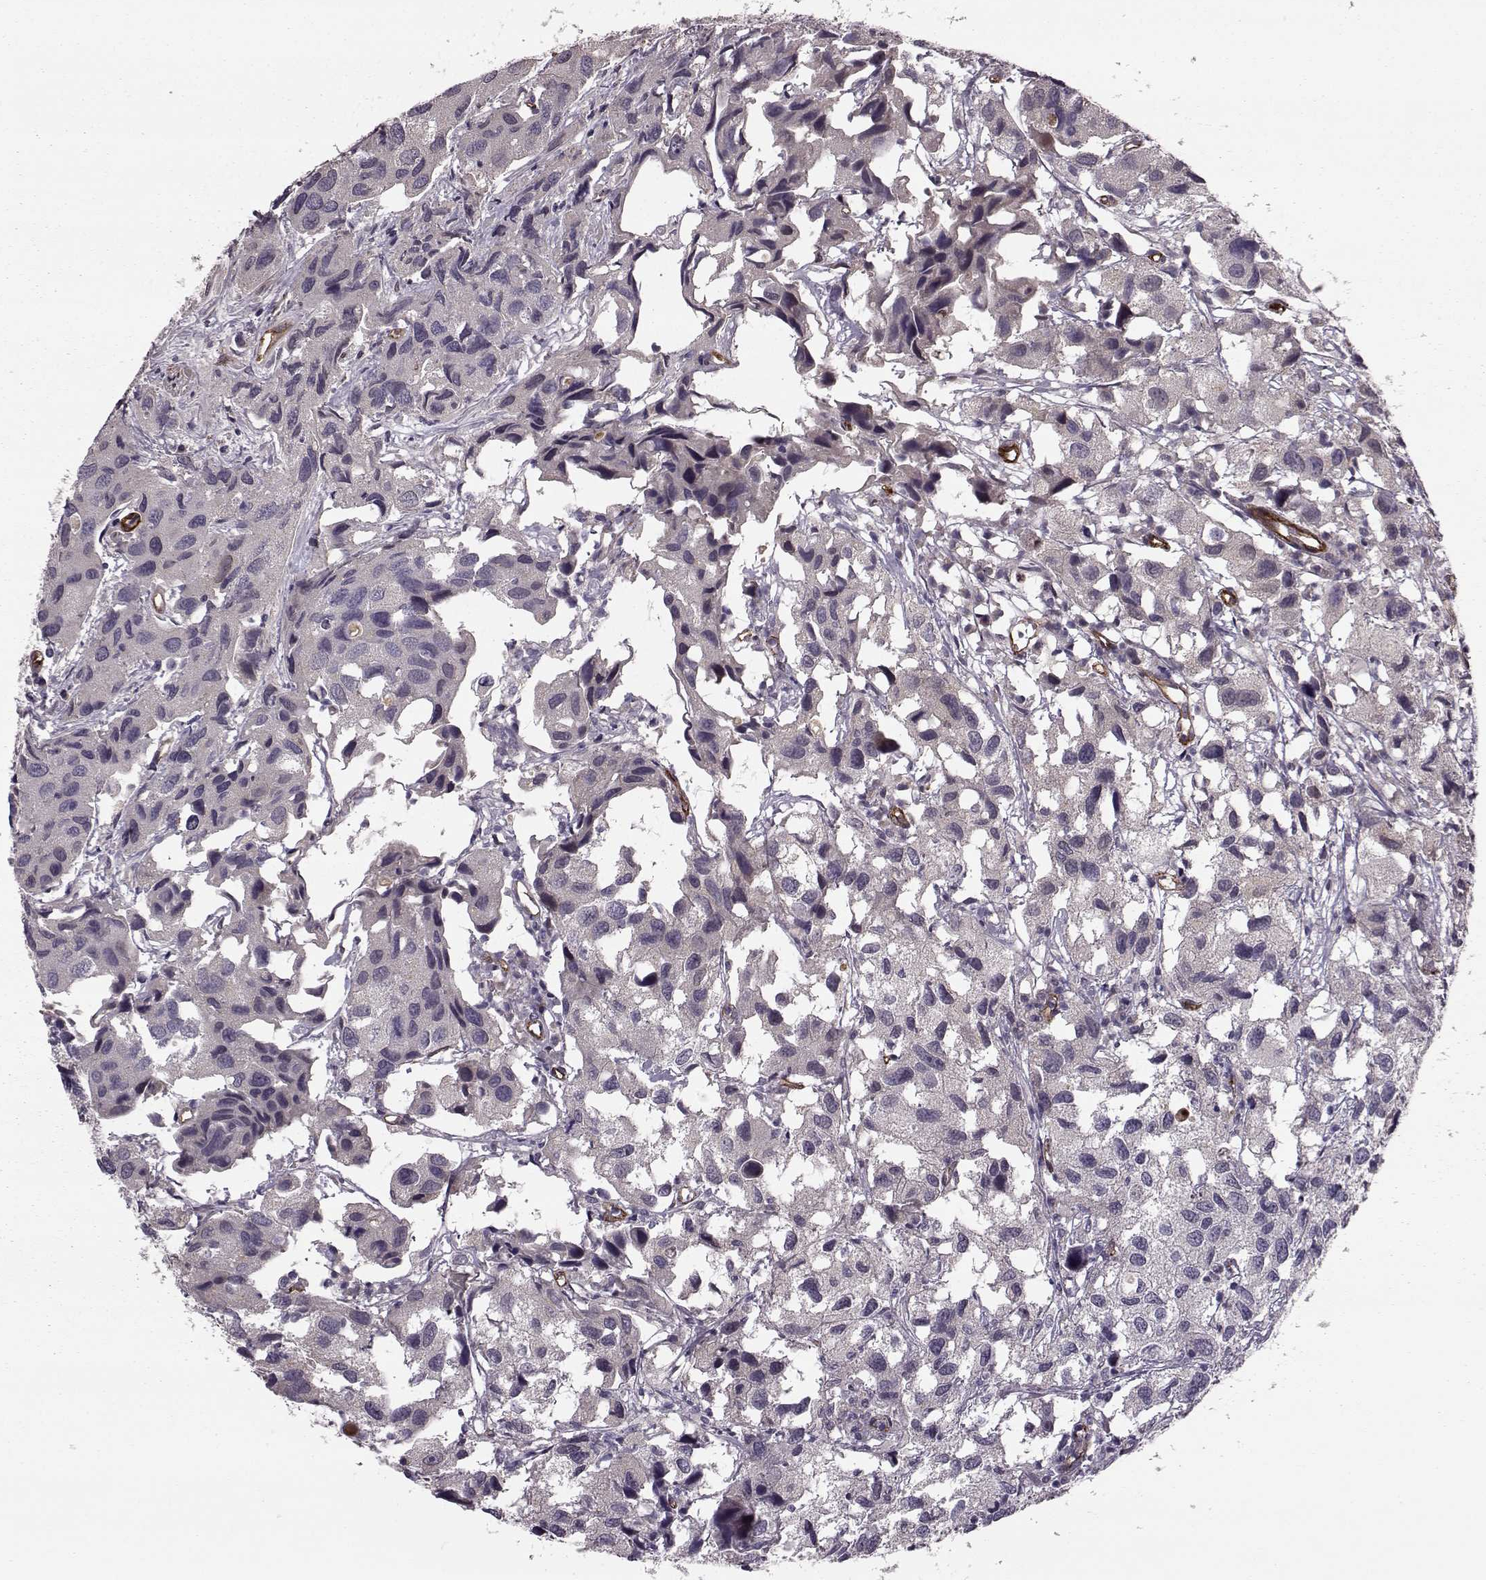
{"staining": {"intensity": "negative", "quantity": "none", "location": "none"}, "tissue": "urothelial cancer", "cell_type": "Tumor cells", "image_type": "cancer", "snomed": [{"axis": "morphology", "description": "Urothelial carcinoma, High grade"}, {"axis": "topography", "description": "Urinary bladder"}], "caption": "The image displays no staining of tumor cells in high-grade urothelial carcinoma.", "gene": "SYNPO", "patient": {"sex": "male", "age": 79}}